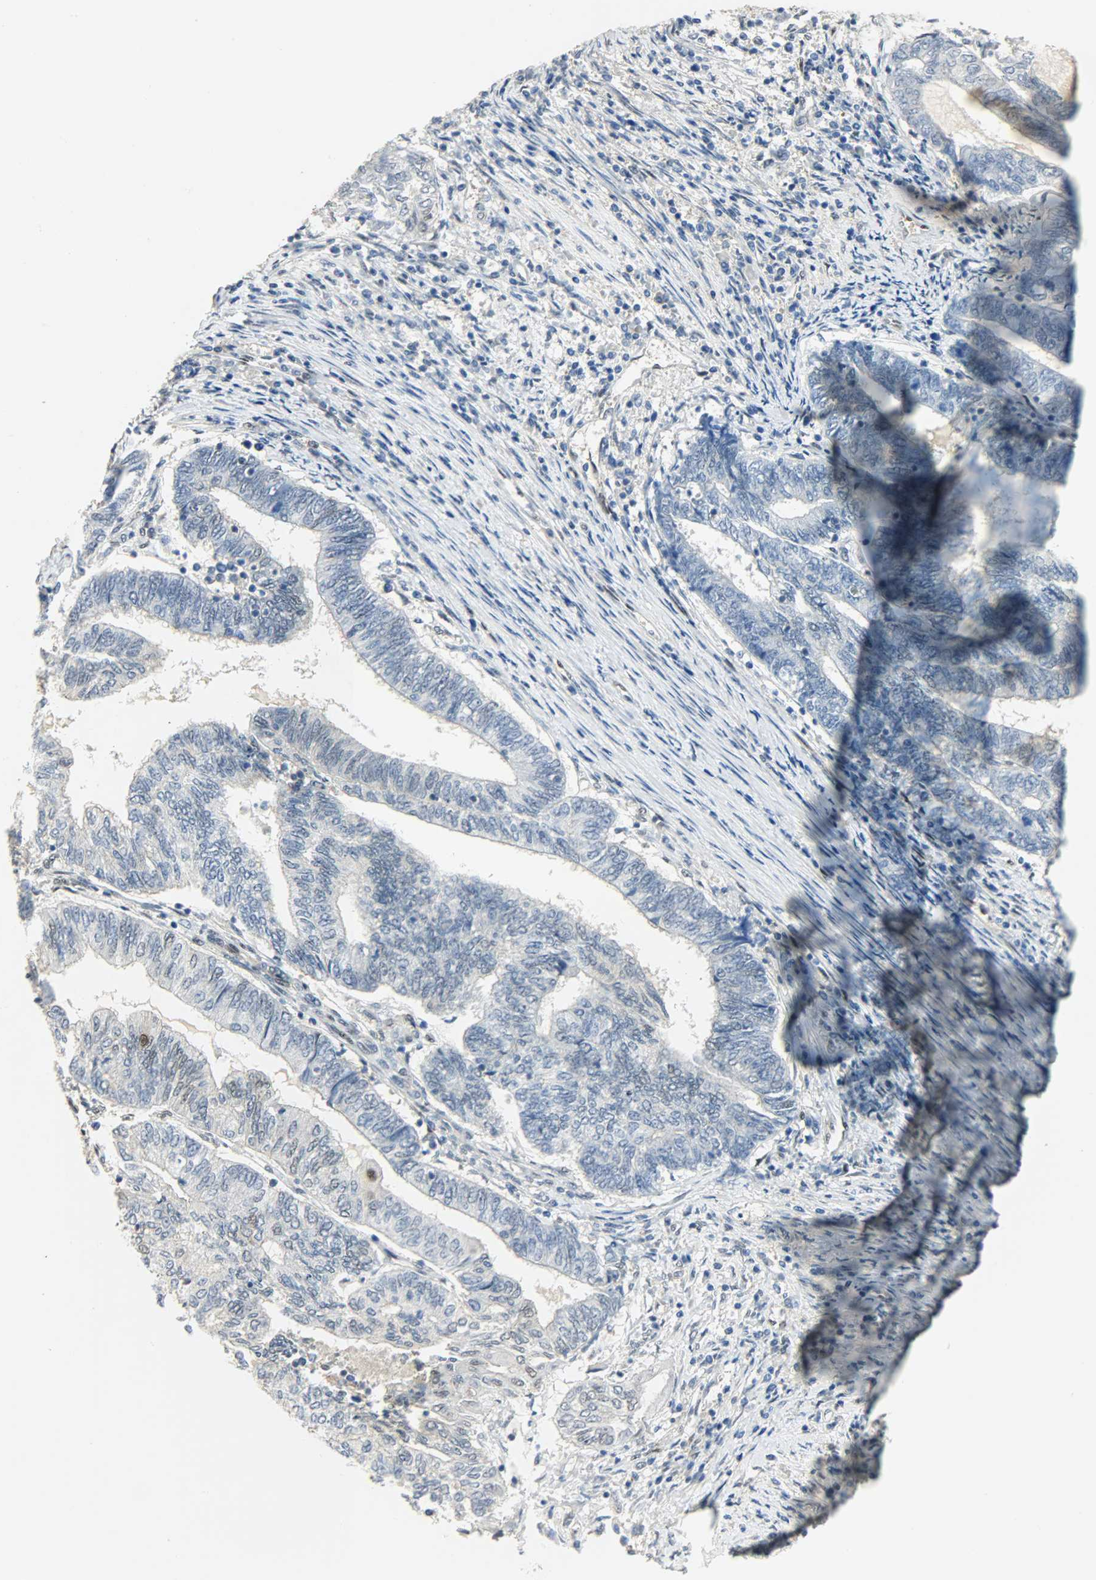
{"staining": {"intensity": "moderate", "quantity": "<25%", "location": "nuclear"}, "tissue": "endometrial cancer", "cell_type": "Tumor cells", "image_type": "cancer", "snomed": [{"axis": "morphology", "description": "Adenocarcinoma, NOS"}, {"axis": "topography", "description": "Uterus"}, {"axis": "topography", "description": "Endometrium"}], "caption": "Immunohistochemical staining of human endometrial cancer (adenocarcinoma) reveals moderate nuclear protein expression in about <25% of tumor cells. (brown staining indicates protein expression, while blue staining denotes nuclei).", "gene": "NPEPL1", "patient": {"sex": "female", "age": 70}}